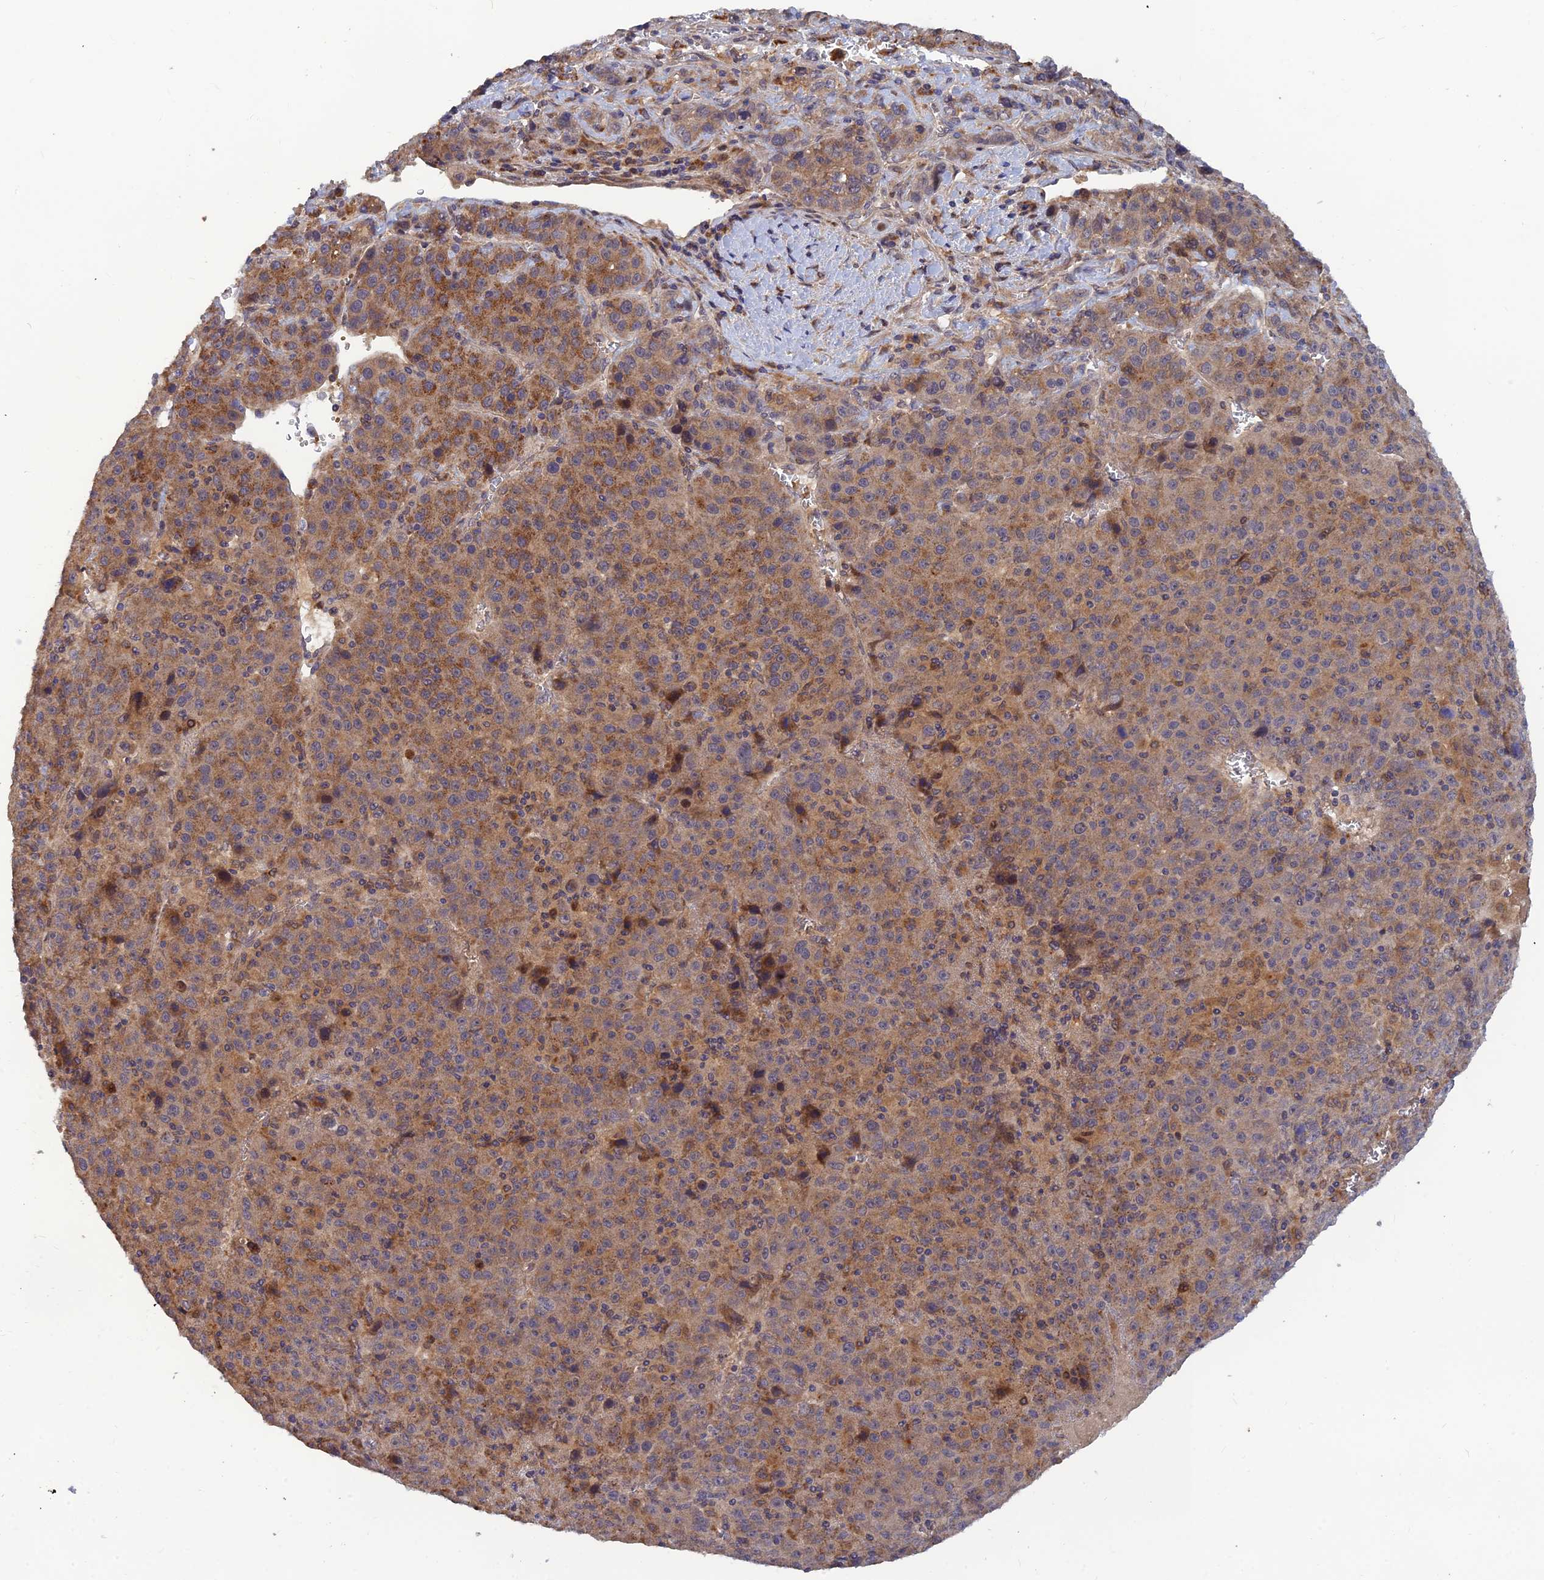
{"staining": {"intensity": "moderate", "quantity": "25%-75%", "location": "cytoplasmic/membranous"}, "tissue": "liver cancer", "cell_type": "Tumor cells", "image_type": "cancer", "snomed": [{"axis": "morphology", "description": "Carcinoma, Hepatocellular, NOS"}, {"axis": "topography", "description": "Liver"}], "caption": "Immunohistochemistry of human liver cancer reveals medium levels of moderate cytoplasmic/membranous positivity in approximately 25%-75% of tumor cells.", "gene": "FAM151B", "patient": {"sex": "female", "age": 53}}